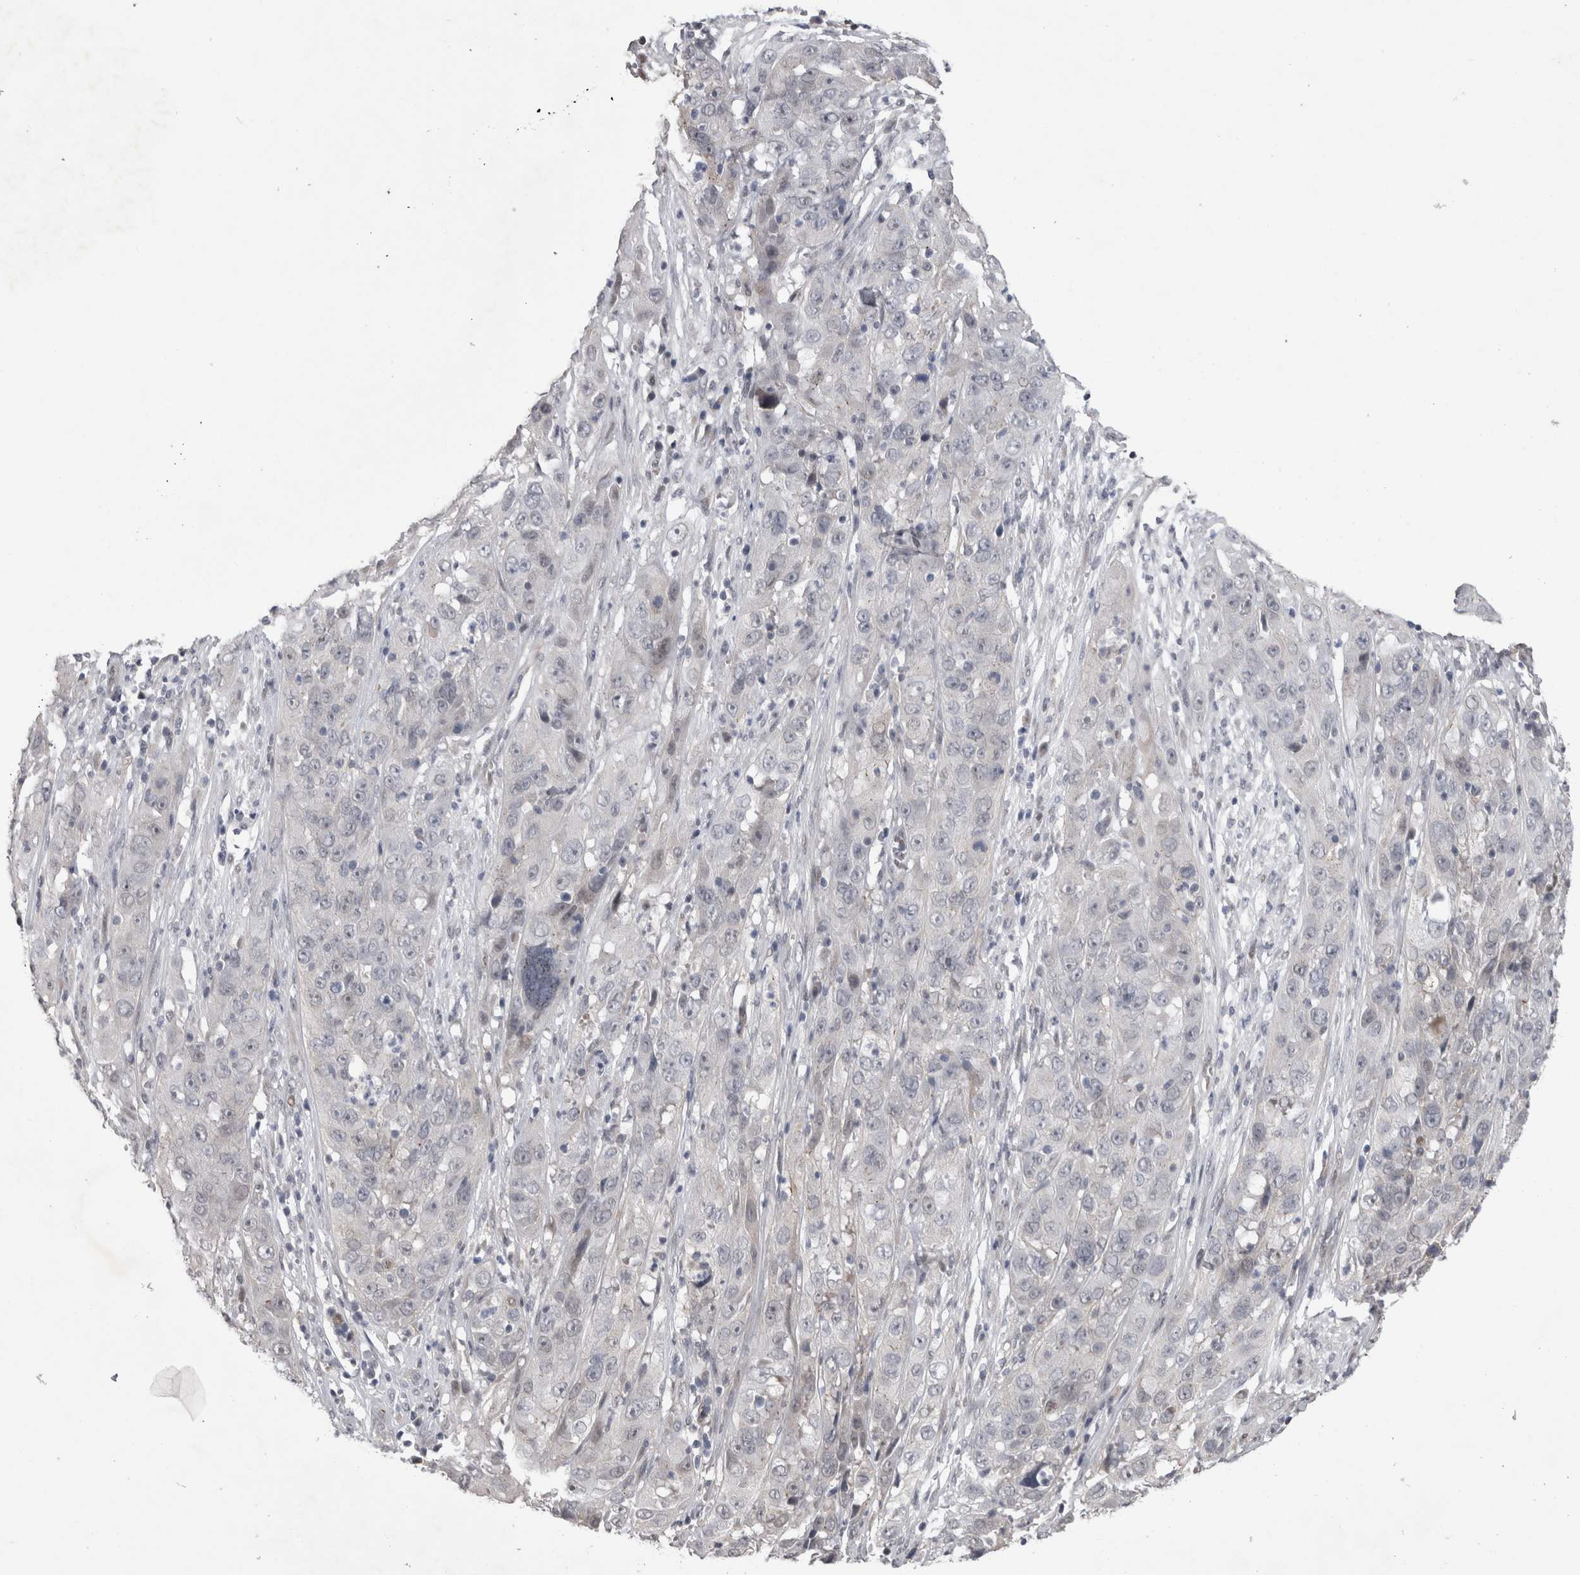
{"staining": {"intensity": "negative", "quantity": "none", "location": "none"}, "tissue": "cervical cancer", "cell_type": "Tumor cells", "image_type": "cancer", "snomed": [{"axis": "morphology", "description": "Squamous cell carcinoma, NOS"}, {"axis": "topography", "description": "Cervix"}], "caption": "Immunohistochemical staining of cervical cancer shows no significant staining in tumor cells.", "gene": "IFI44", "patient": {"sex": "female", "age": 32}}